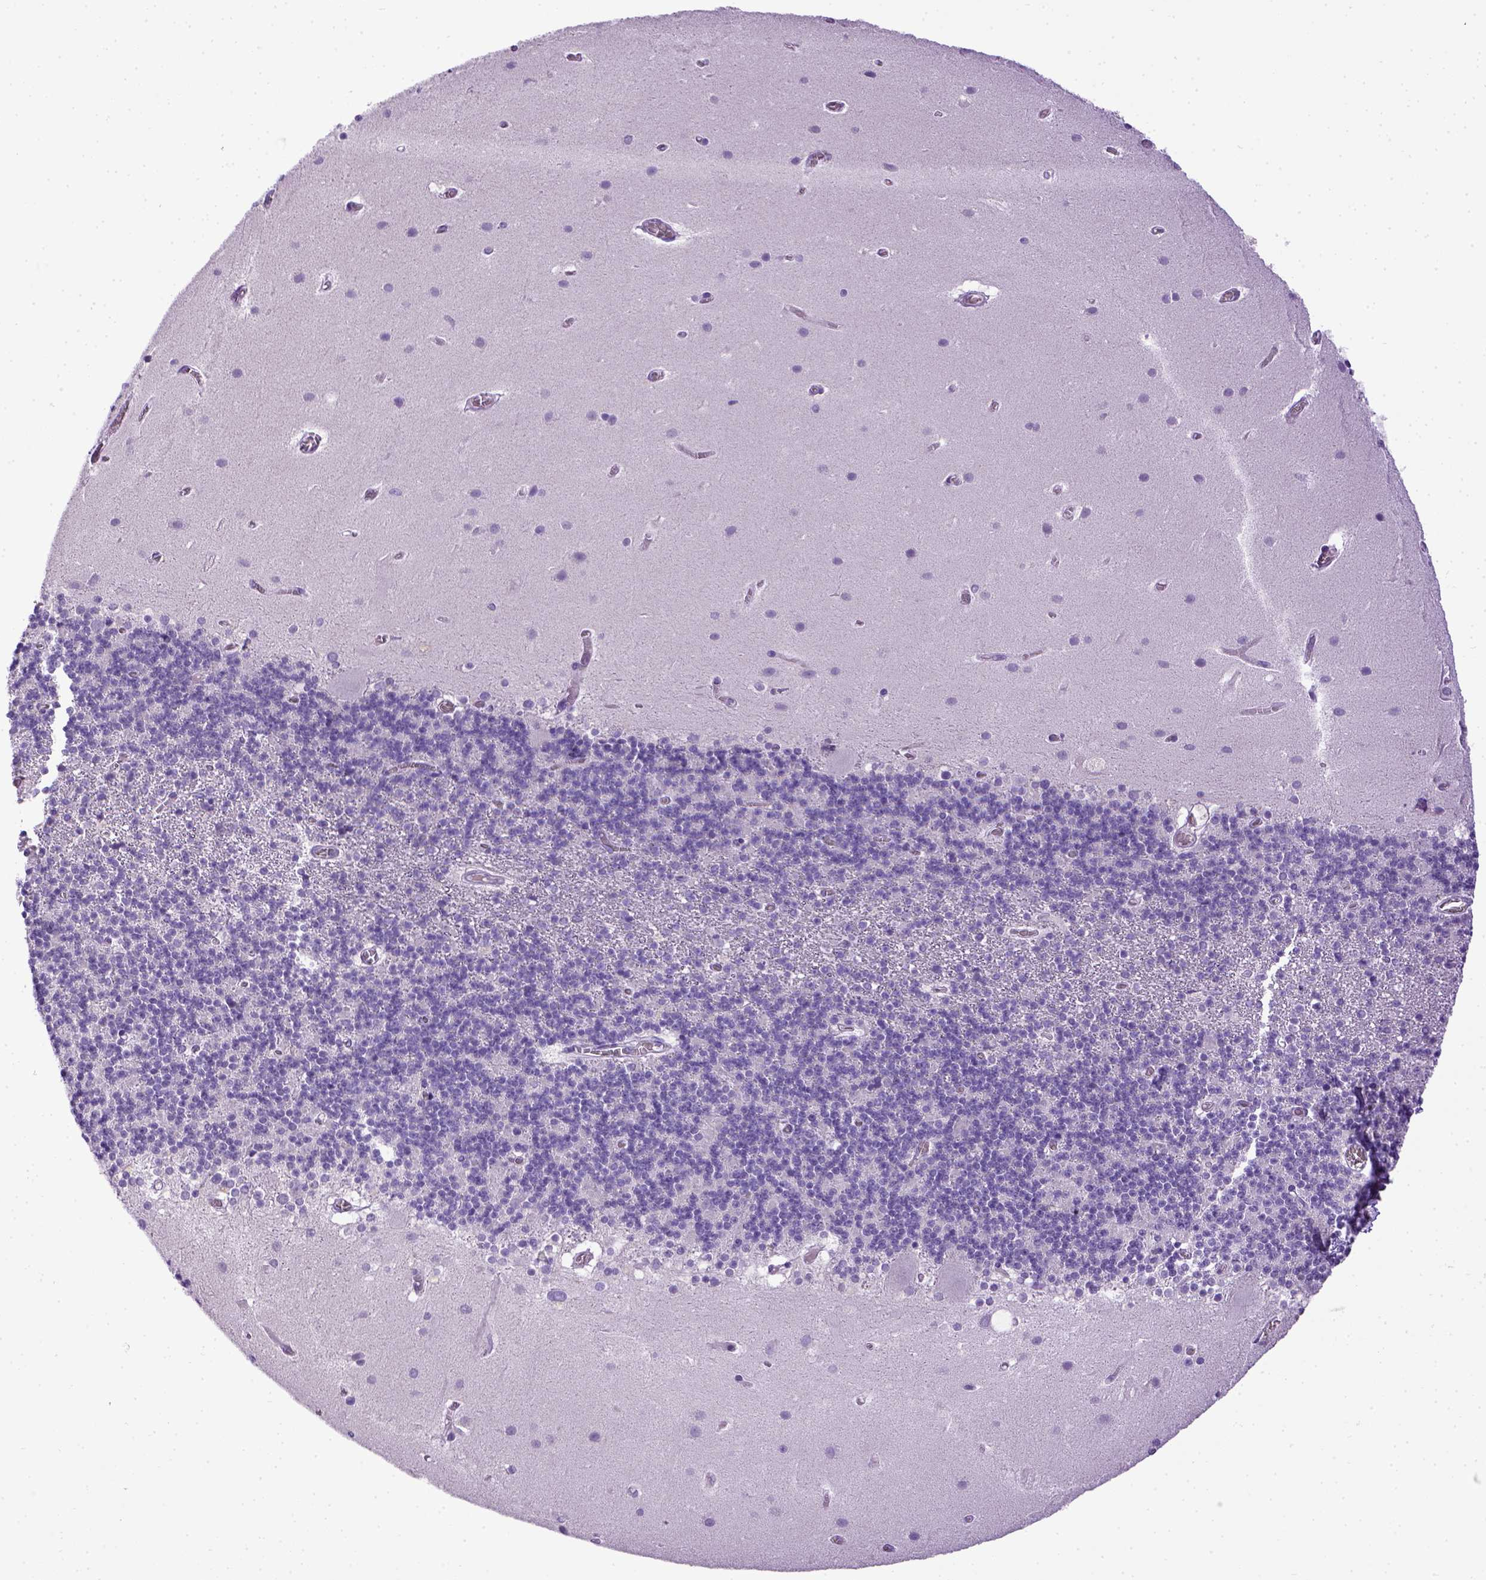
{"staining": {"intensity": "negative", "quantity": "none", "location": "none"}, "tissue": "cerebellum", "cell_type": "Cells in granular layer", "image_type": "normal", "snomed": [{"axis": "morphology", "description": "Normal tissue, NOS"}, {"axis": "topography", "description": "Cerebellum"}], "caption": "The image reveals no staining of cells in granular layer in unremarkable cerebellum.", "gene": "CDH1", "patient": {"sex": "male", "age": 70}}